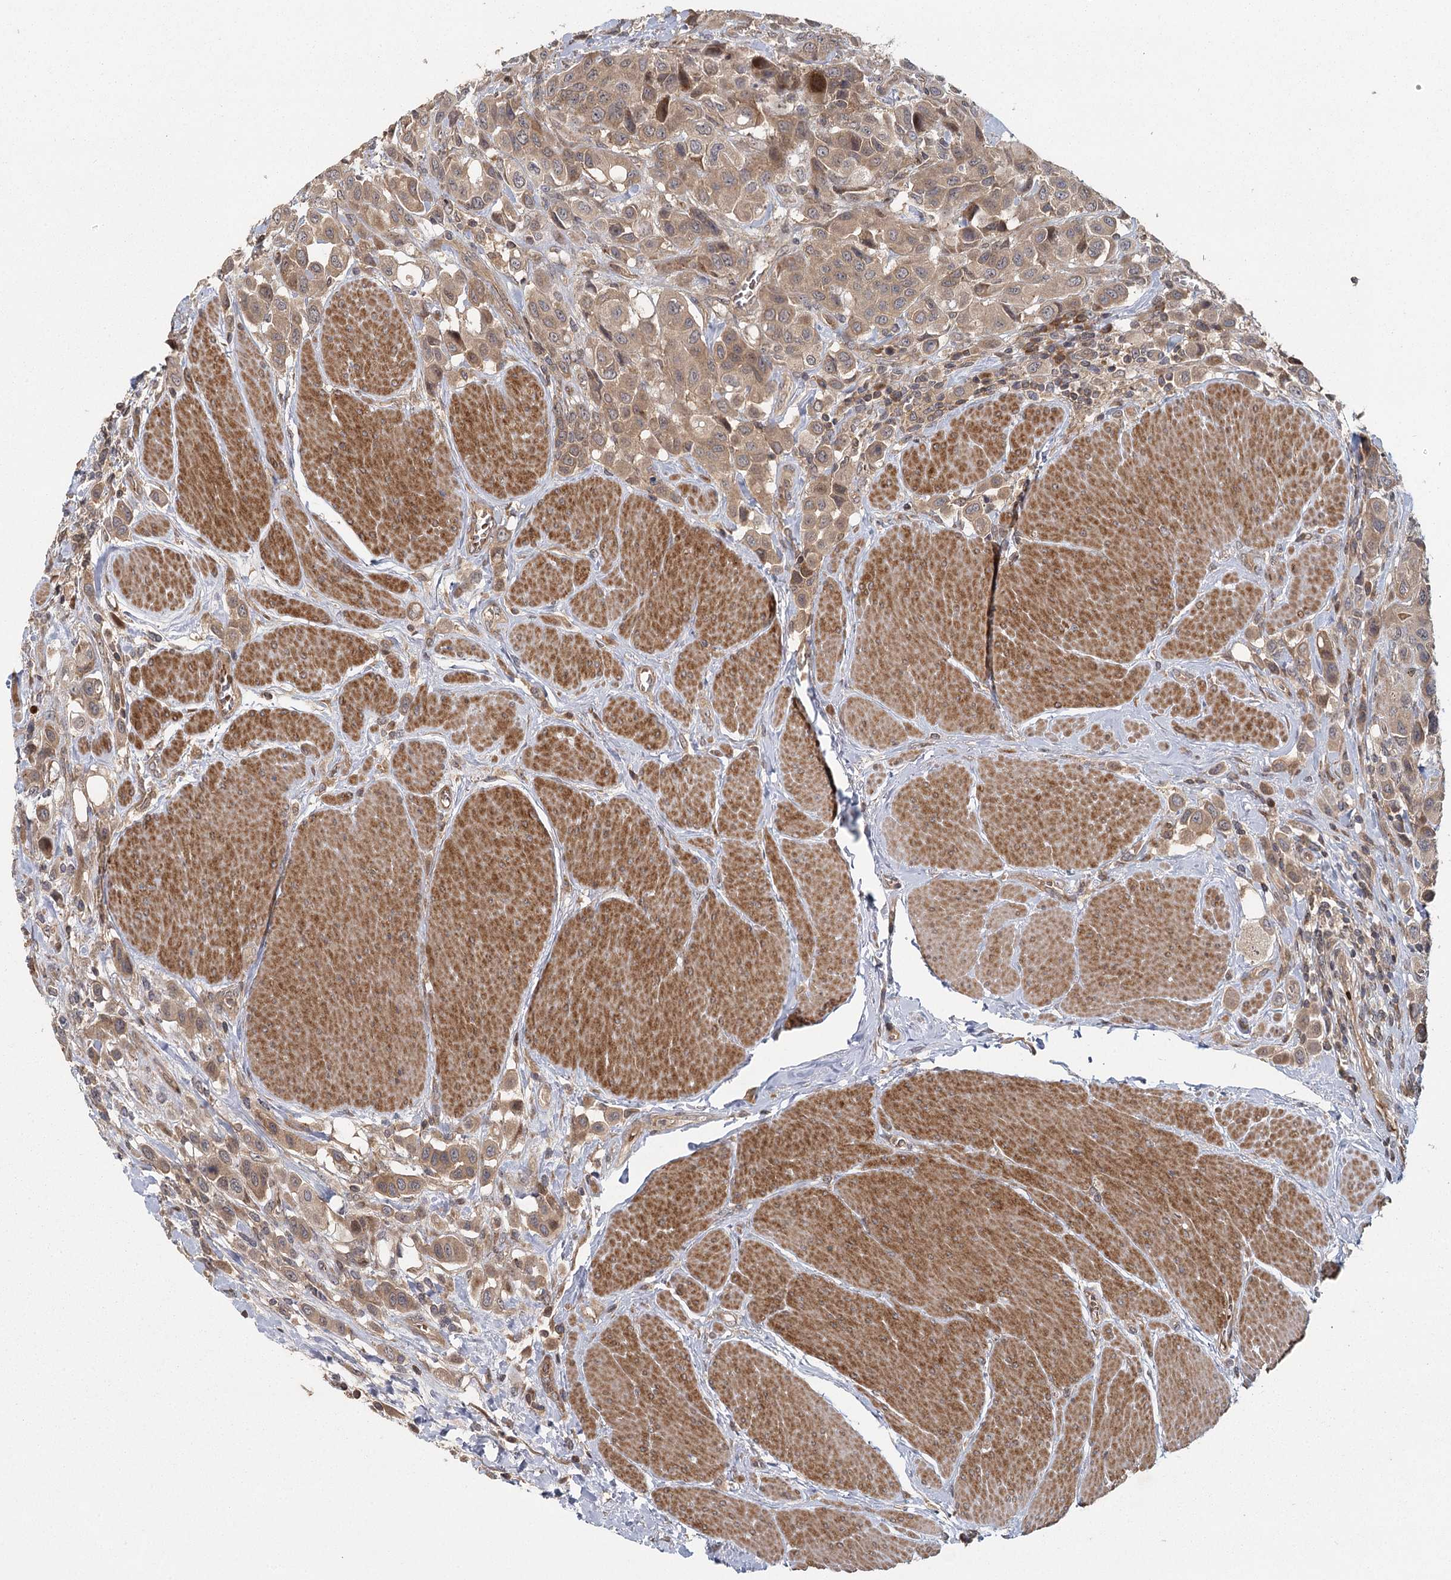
{"staining": {"intensity": "moderate", "quantity": ">75%", "location": "cytoplasmic/membranous"}, "tissue": "urothelial cancer", "cell_type": "Tumor cells", "image_type": "cancer", "snomed": [{"axis": "morphology", "description": "Urothelial carcinoma, High grade"}, {"axis": "topography", "description": "Urinary bladder"}], "caption": "A high-resolution photomicrograph shows immunohistochemistry (IHC) staining of urothelial cancer, which displays moderate cytoplasmic/membranous staining in about >75% of tumor cells. (Stains: DAB (3,3'-diaminobenzidine) in brown, nuclei in blue, Microscopy: brightfield microscopy at high magnification).", "gene": "RAPGEF6", "patient": {"sex": "male", "age": 50}}